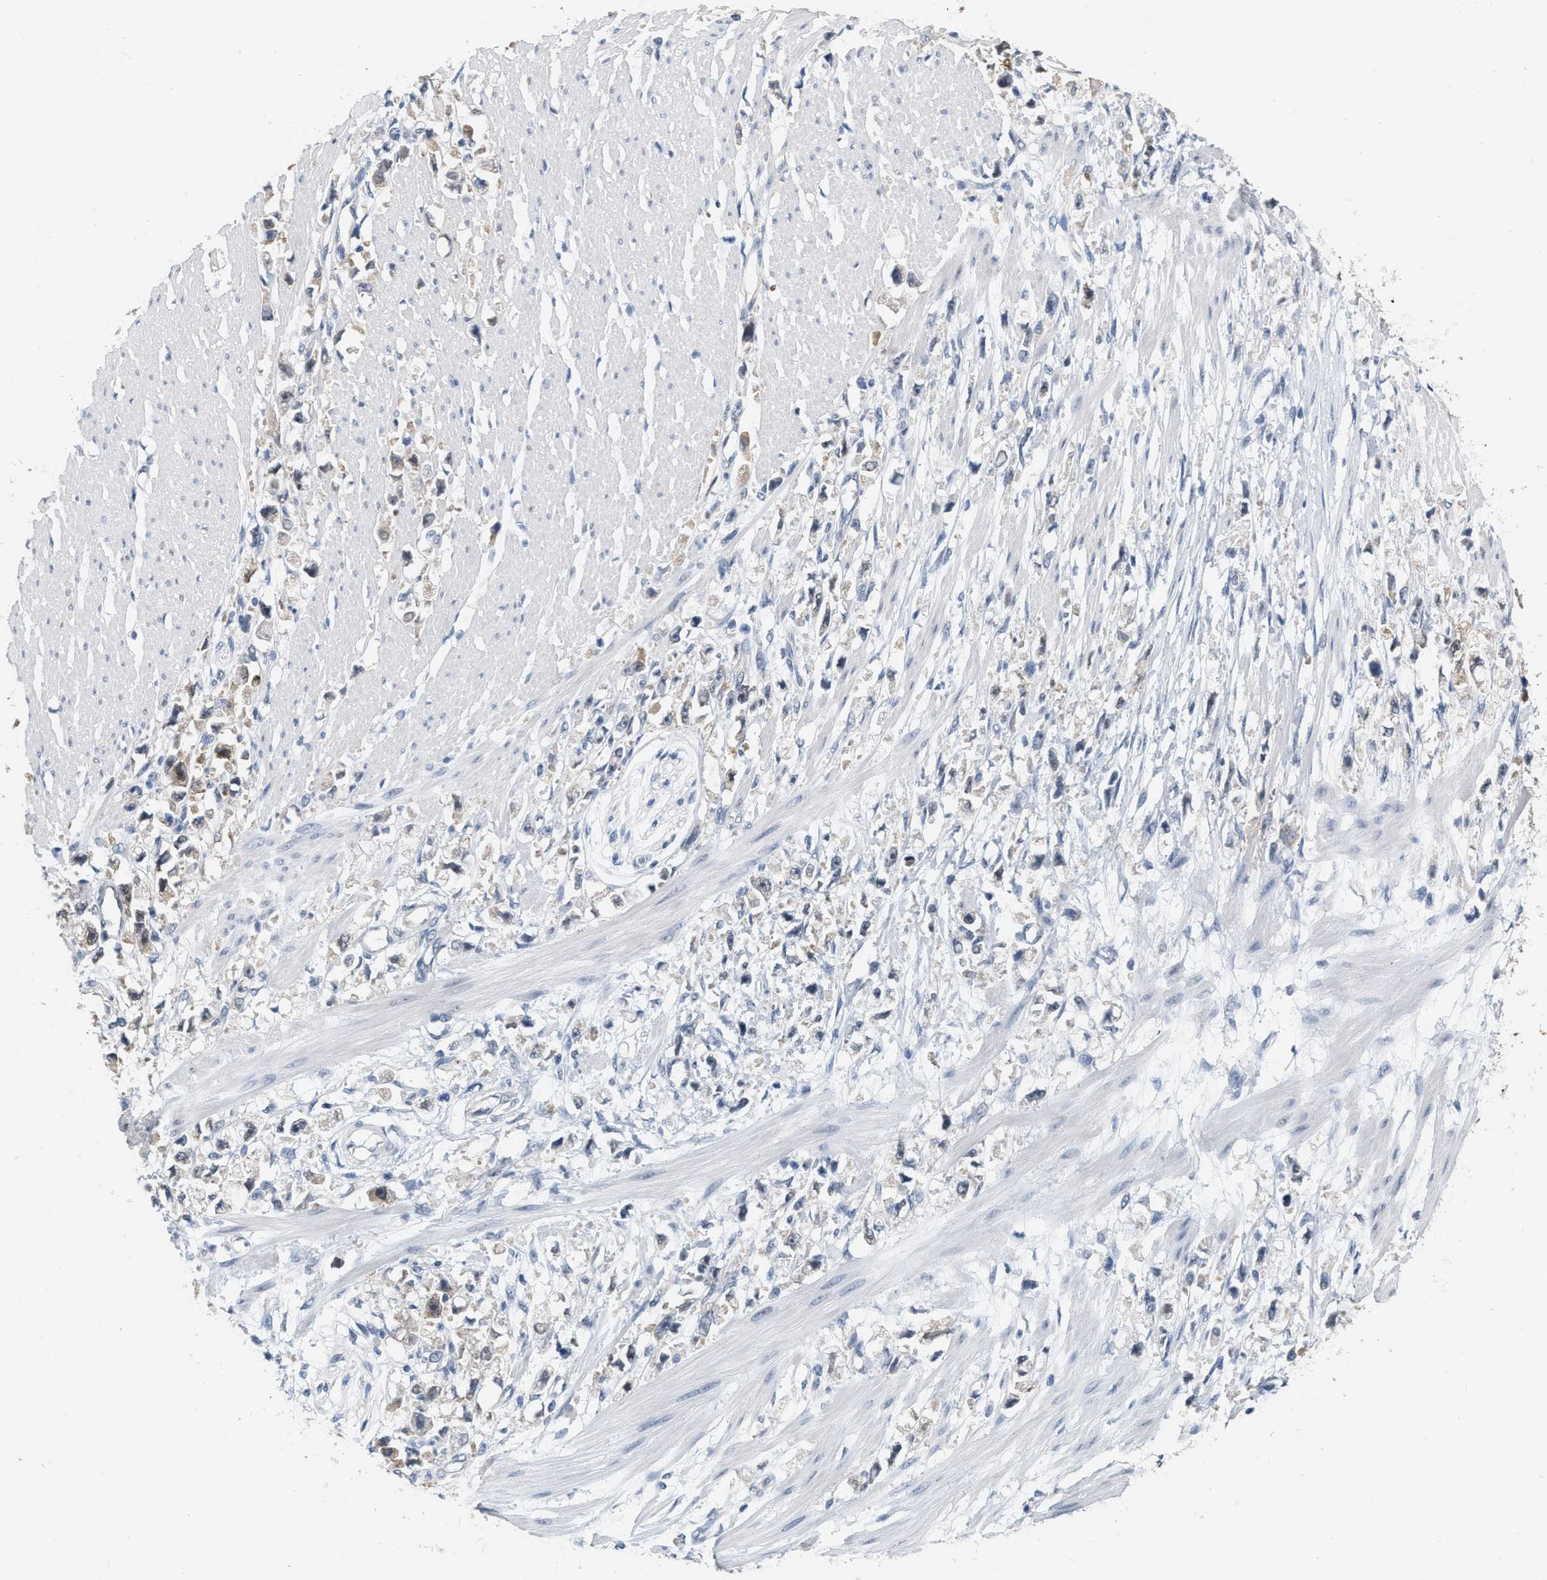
{"staining": {"intensity": "weak", "quantity": "<25%", "location": "cytoplasmic/membranous"}, "tissue": "stomach cancer", "cell_type": "Tumor cells", "image_type": "cancer", "snomed": [{"axis": "morphology", "description": "Adenocarcinoma, NOS"}, {"axis": "topography", "description": "Stomach"}], "caption": "A micrograph of human stomach cancer (adenocarcinoma) is negative for staining in tumor cells.", "gene": "RUVBL1", "patient": {"sex": "female", "age": 59}}